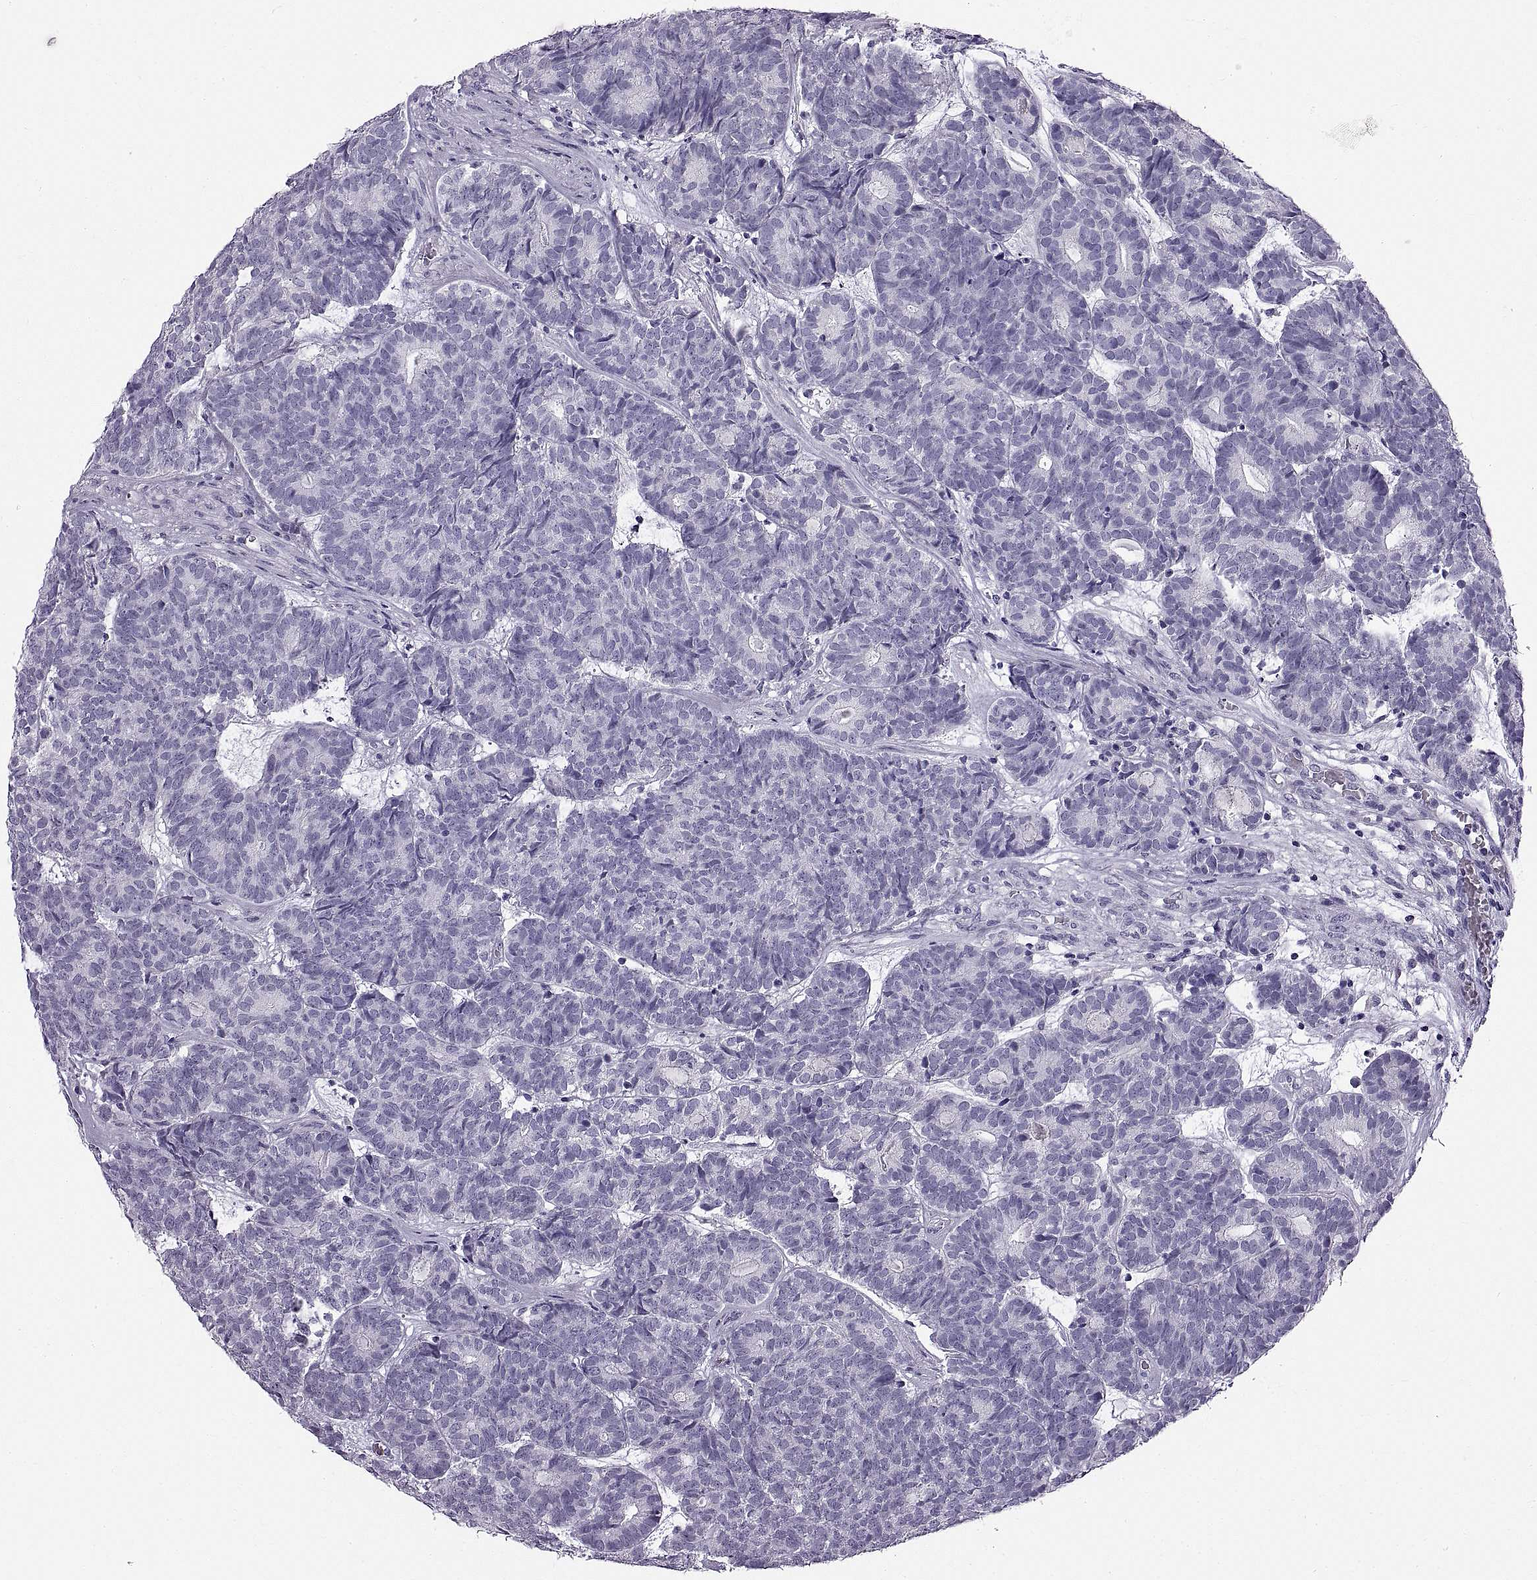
{"staining": {"intensity": "negative", "quantity": "none", "location": "none"}, "tissue": "head and neck cancer", "cell_type": "Tumor cells", "image_type": "cancer", "snomed": [{"axis": "morphology", "description": "Adenocarcinoma, NOS"}, {"axis": "topography", "description": "Head-Neck"}], "caption": "Tumor cells show no significant protein positivity in head and neck cancer. The staining is performed using DAB (3,3'-diaminobenzidine) brown chromogen with nuclei counter-stained in using hematoxylin.", "gene": "WFDC8", "patient": {"sex": "female", "age": 81}}